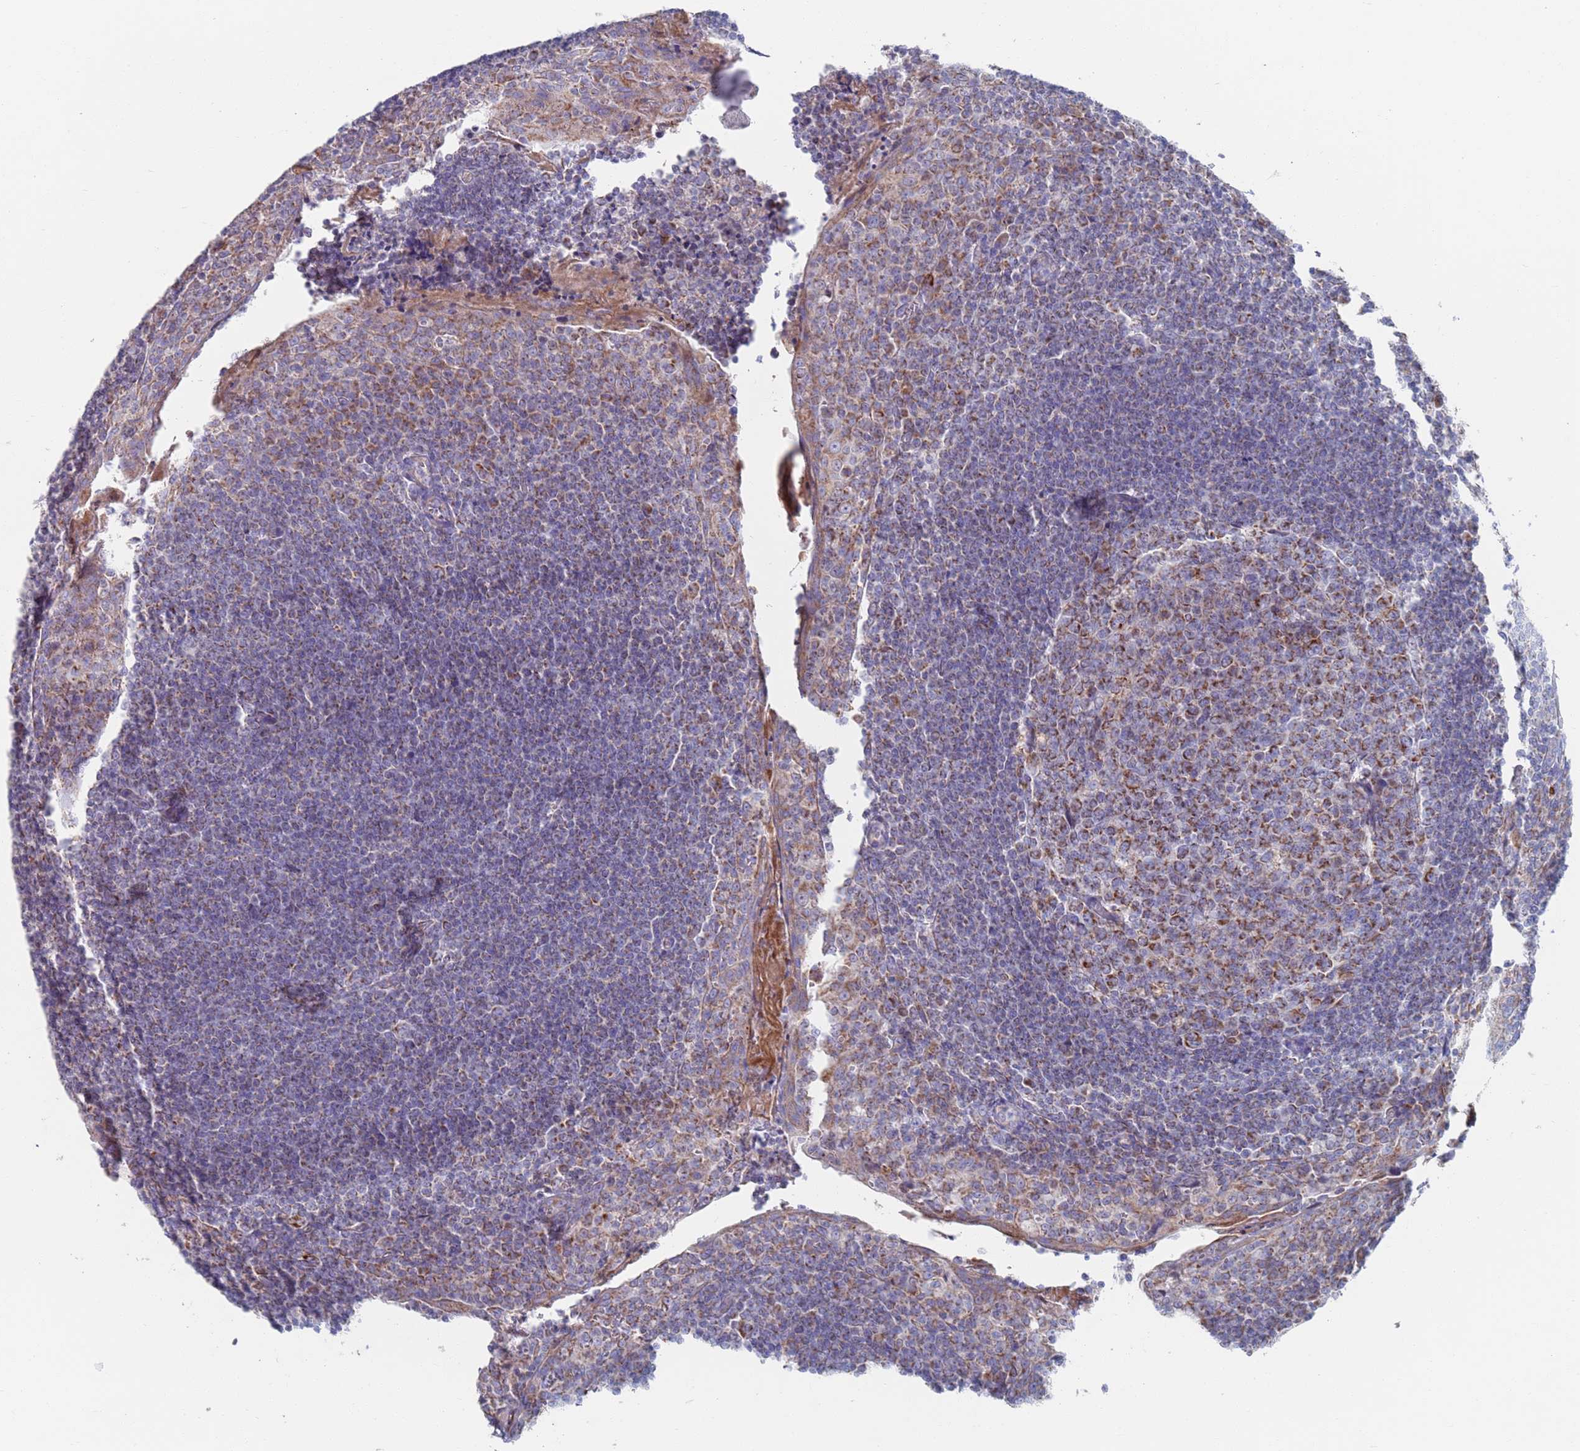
{"staining": {"intensity": "strong", "quantity": ">75%", "location": "cytoplasmic/membranous"}, "tissue": "tonsil", "cell_type": "Germinal center cells", "image_type": "normal", "snomed": [{"axis": "morphology", "description": "Normal tissue, NOS"}, {"axis": "topography", "description": "Tonsil"}], "caption": "DAB immunohistochemical staining of normal human tonsil shows strong cytoplasmic/membranous protein staining in about >75% of germinal center cells. The staining is performed using DAB (3,3'-diaminobenzidine) brown chromogen to label protein expression. The nuclei are counter-stained blue using hematoxylin.", "gene": "MRPL22", "patient": {"sex": "male", "age": 27}}